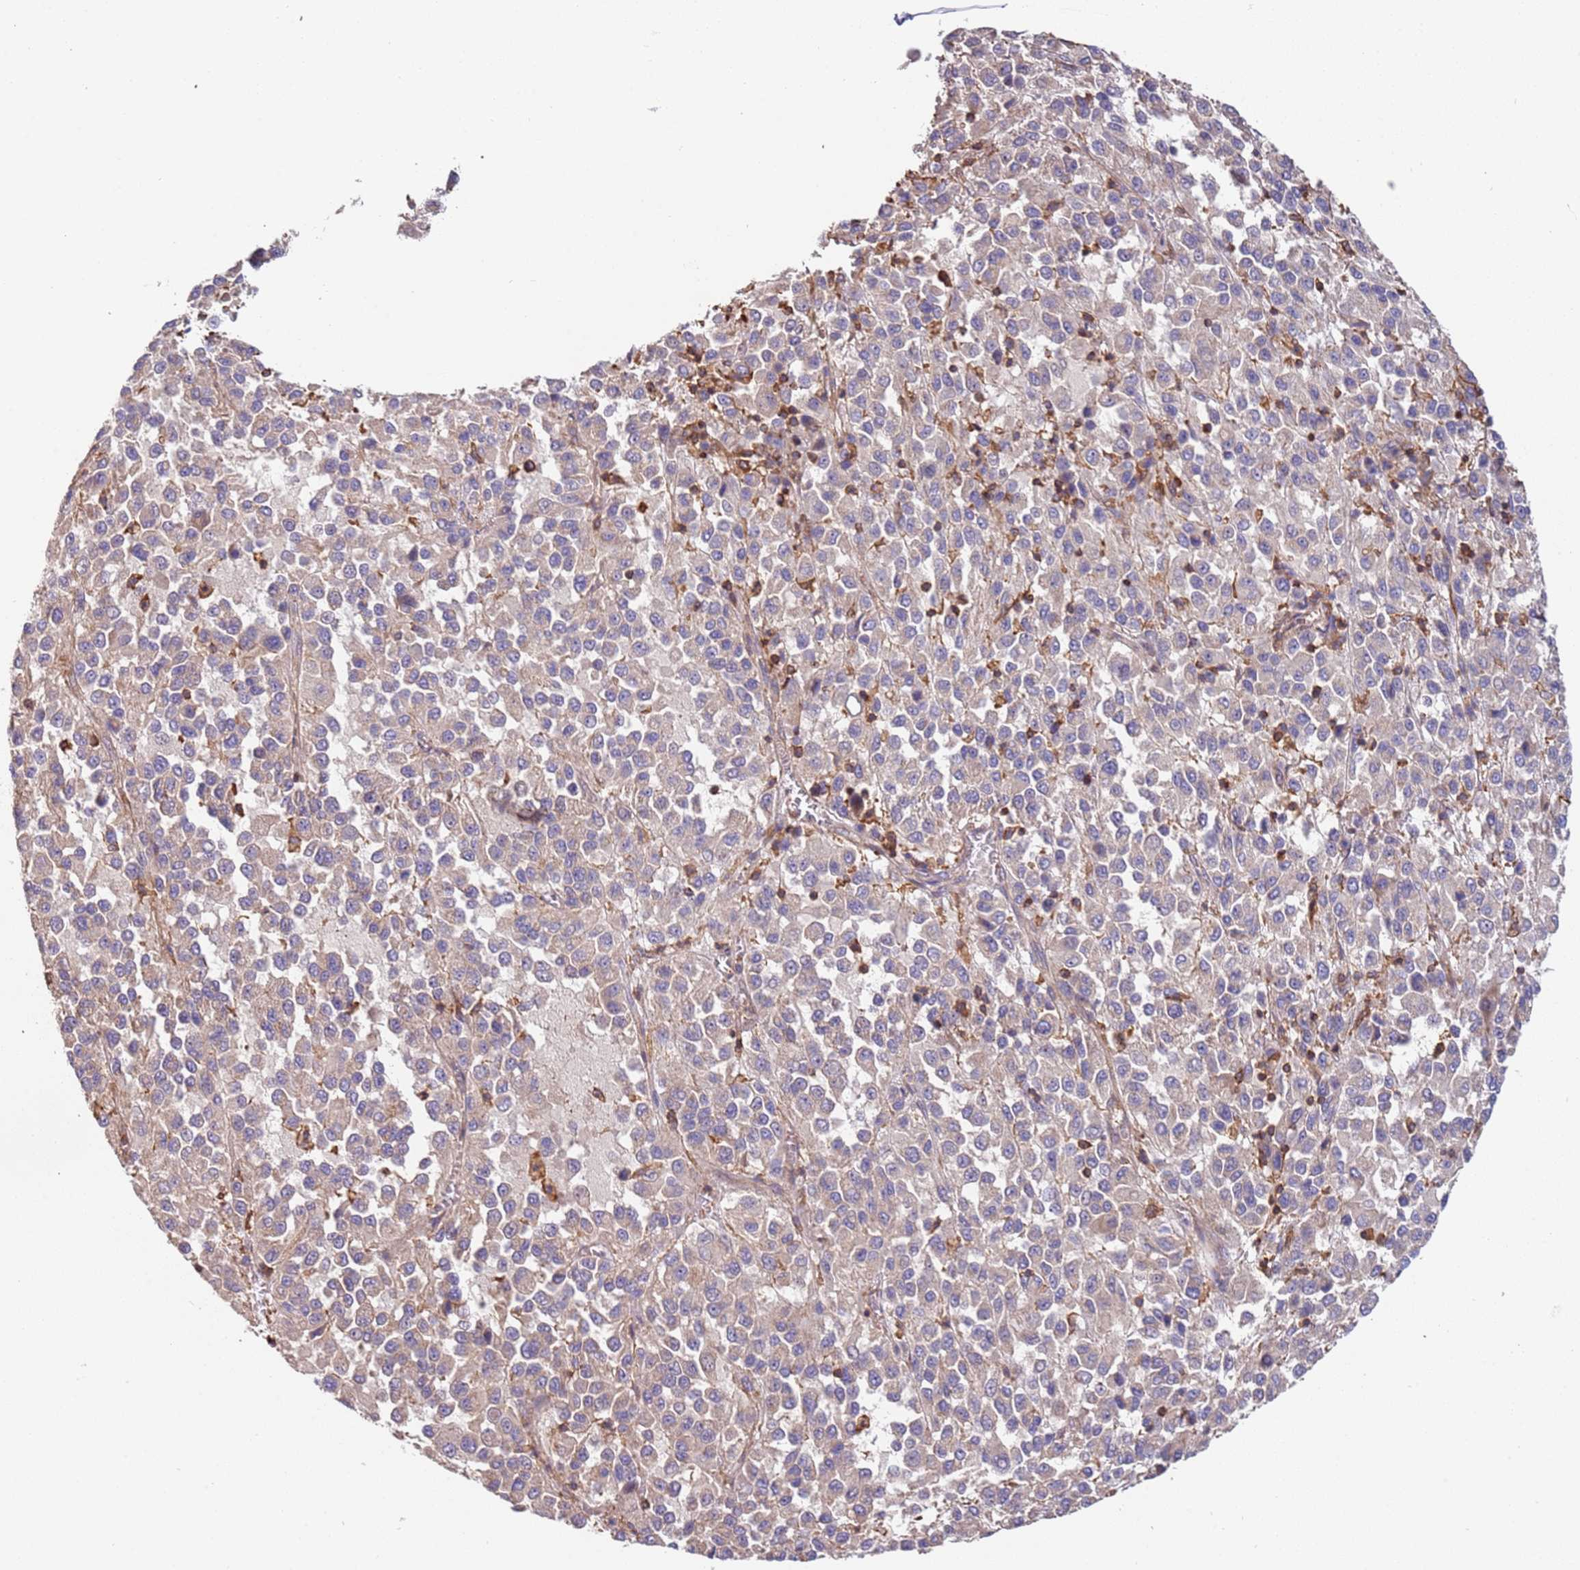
{"staining": {"intensity": "negative", "quantity": "none", "location": "none"}, "tissue": "melanoma", "cell_type": "Tumor cells", "image_type": "cancer", "snomed": [{"axis": "morphology", "description": "Malignant melanoma, Metastatic site"}, {"axis": "topography", "description": "Lung"}], "caption": "Photomicrograph shows no protein staining in tumor cells of melanoma tissue.", "gene": "SYT4", "patient": {"sex": "male", "age": 64}}